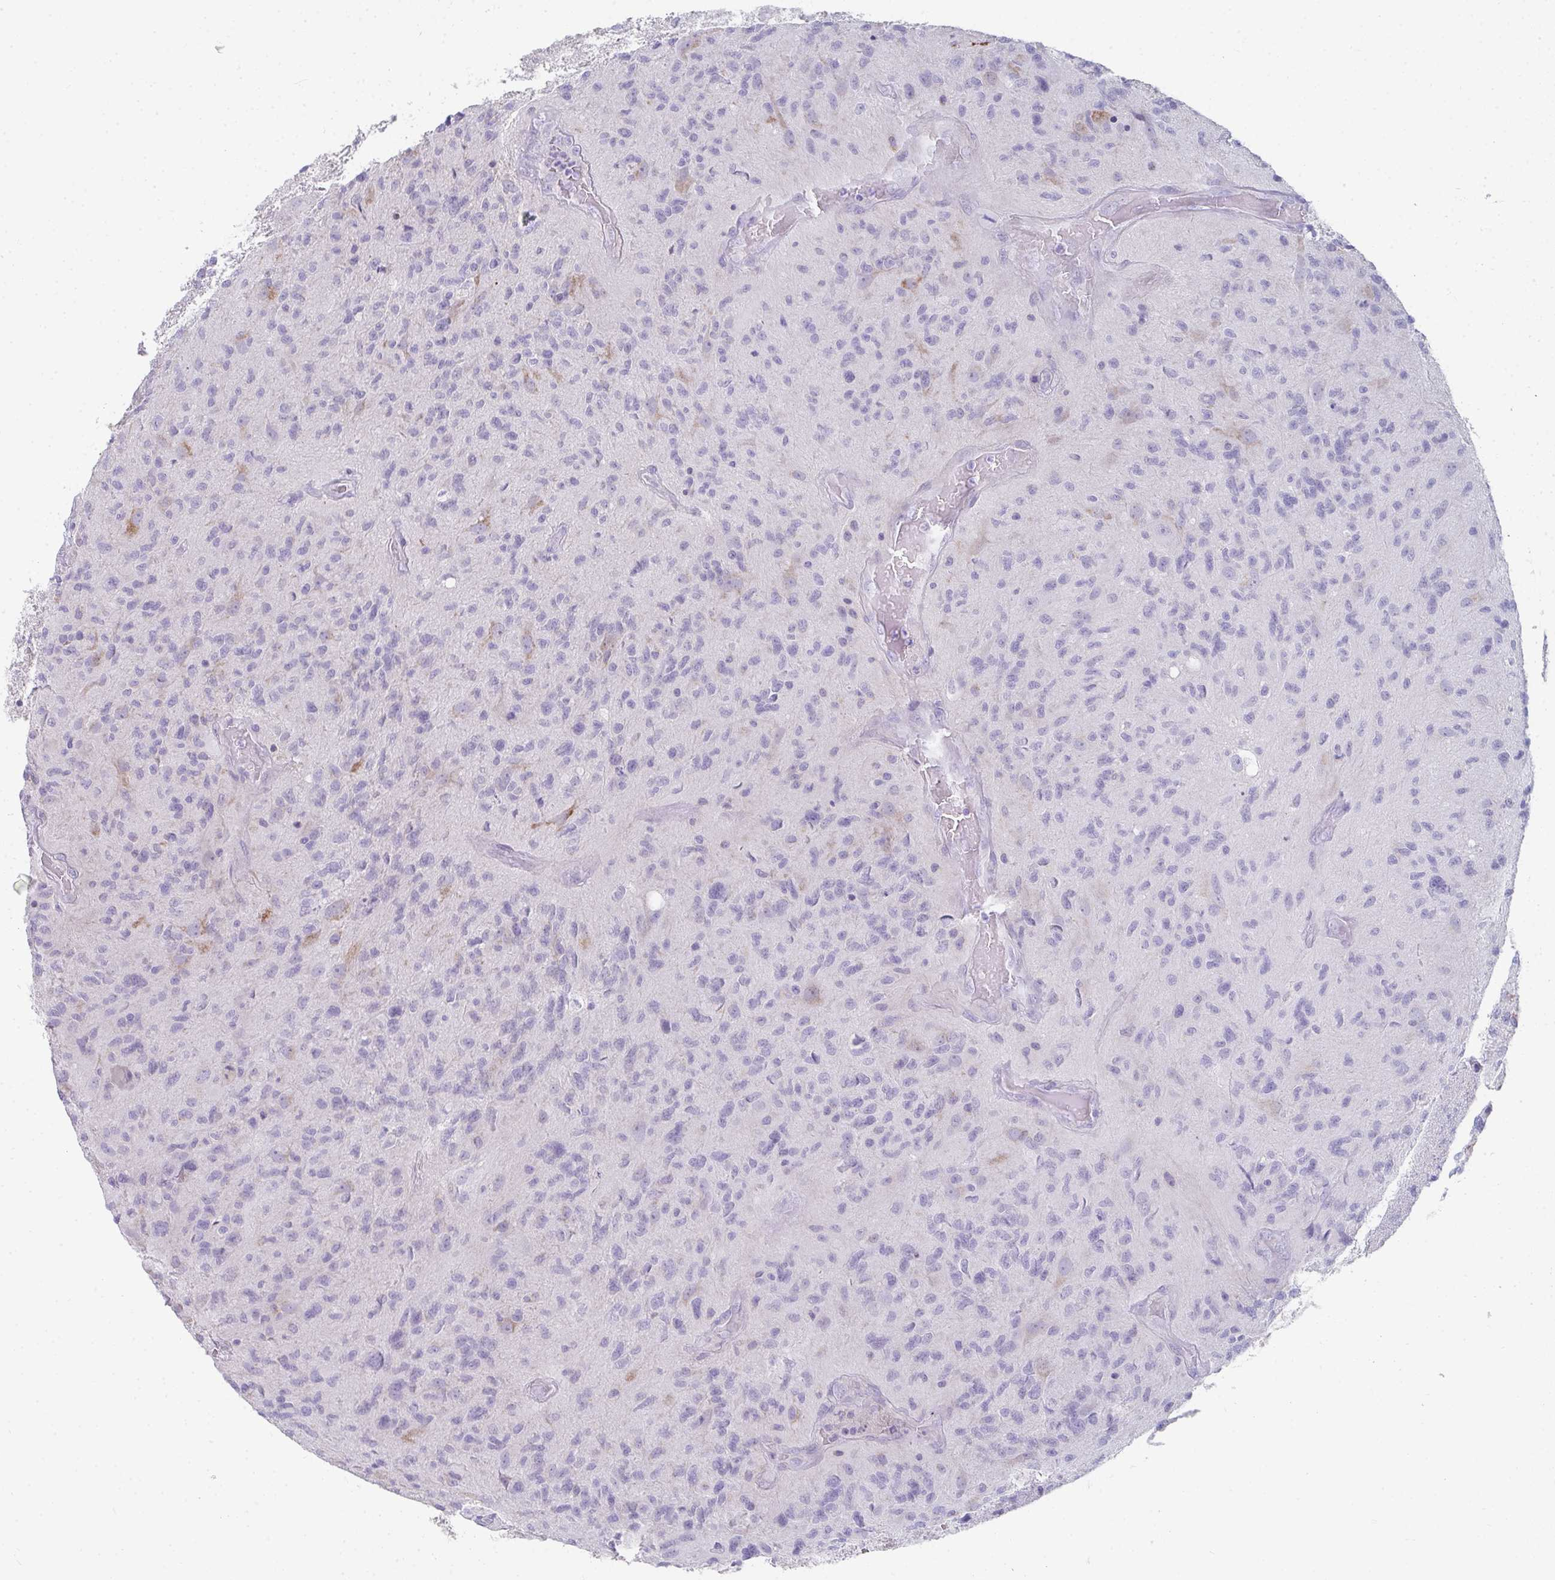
{"staining": {"intensity": "negative", "quantity": "none", "location": "none"}, "tissue": "glioma", "cell_type": "Tumor cells", "image_type": "cancer", "snomed": [{"axis": "morphology", "description": "Glioma, malignant, High grade"}, {"axis": "topography", "description": "Brain"}], "caption": "Immunohistochemistry (IHC) histopathology image of neoplastic tissue: malignant high-grade glioma stained with DAB (3,3'-diaminobenzidine) exhibits no significant protein staining in tumor cells. Brightfield microscopy of immunohistochemistry (IHC) stained with DAB (brown) and hematoxylin (blue), captured at high magnification.", "gene": "RLF", "patient": {"sex": "male", "age": 67}}